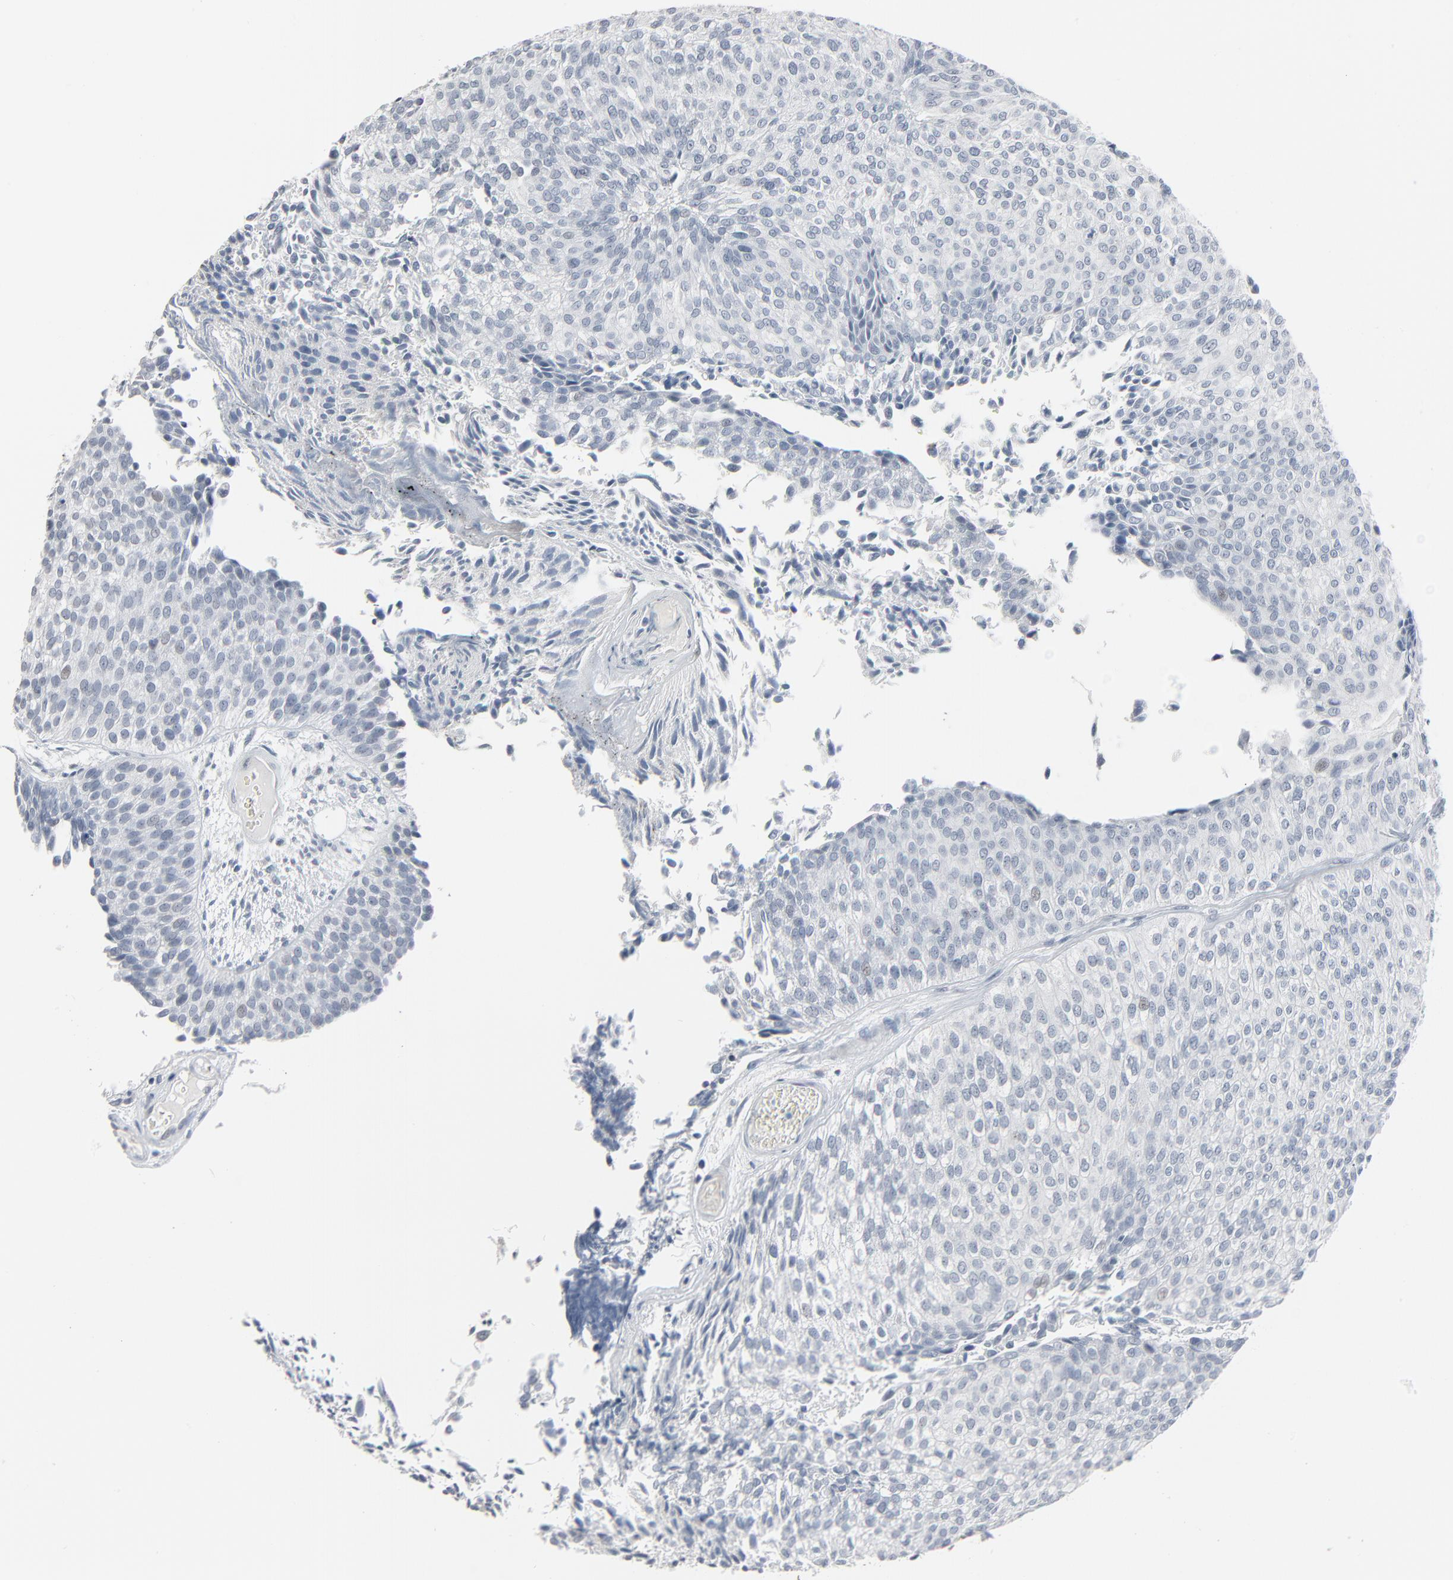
{"staining": {"intensity": "negative", "quantity": "none", "location": "none"}, "tissue": "urothelial cancer", "cell_type": "Tumor cells", "image_type": "cancer", "snomed": [{"axis": "morphology", "description": "Urothelial carcinoma, Low grade"}, {"axis": "topography", "description": "Urinary bladder"}], "caption": "High magnification brightfield microscopy of urothelial cancer stained with DAB (brown) and counterstained with hematoxylin (blue): tumor cells show no significant positivity.", "gene": "SAGE1", "patient": {"sex": "male", "age": 84}}